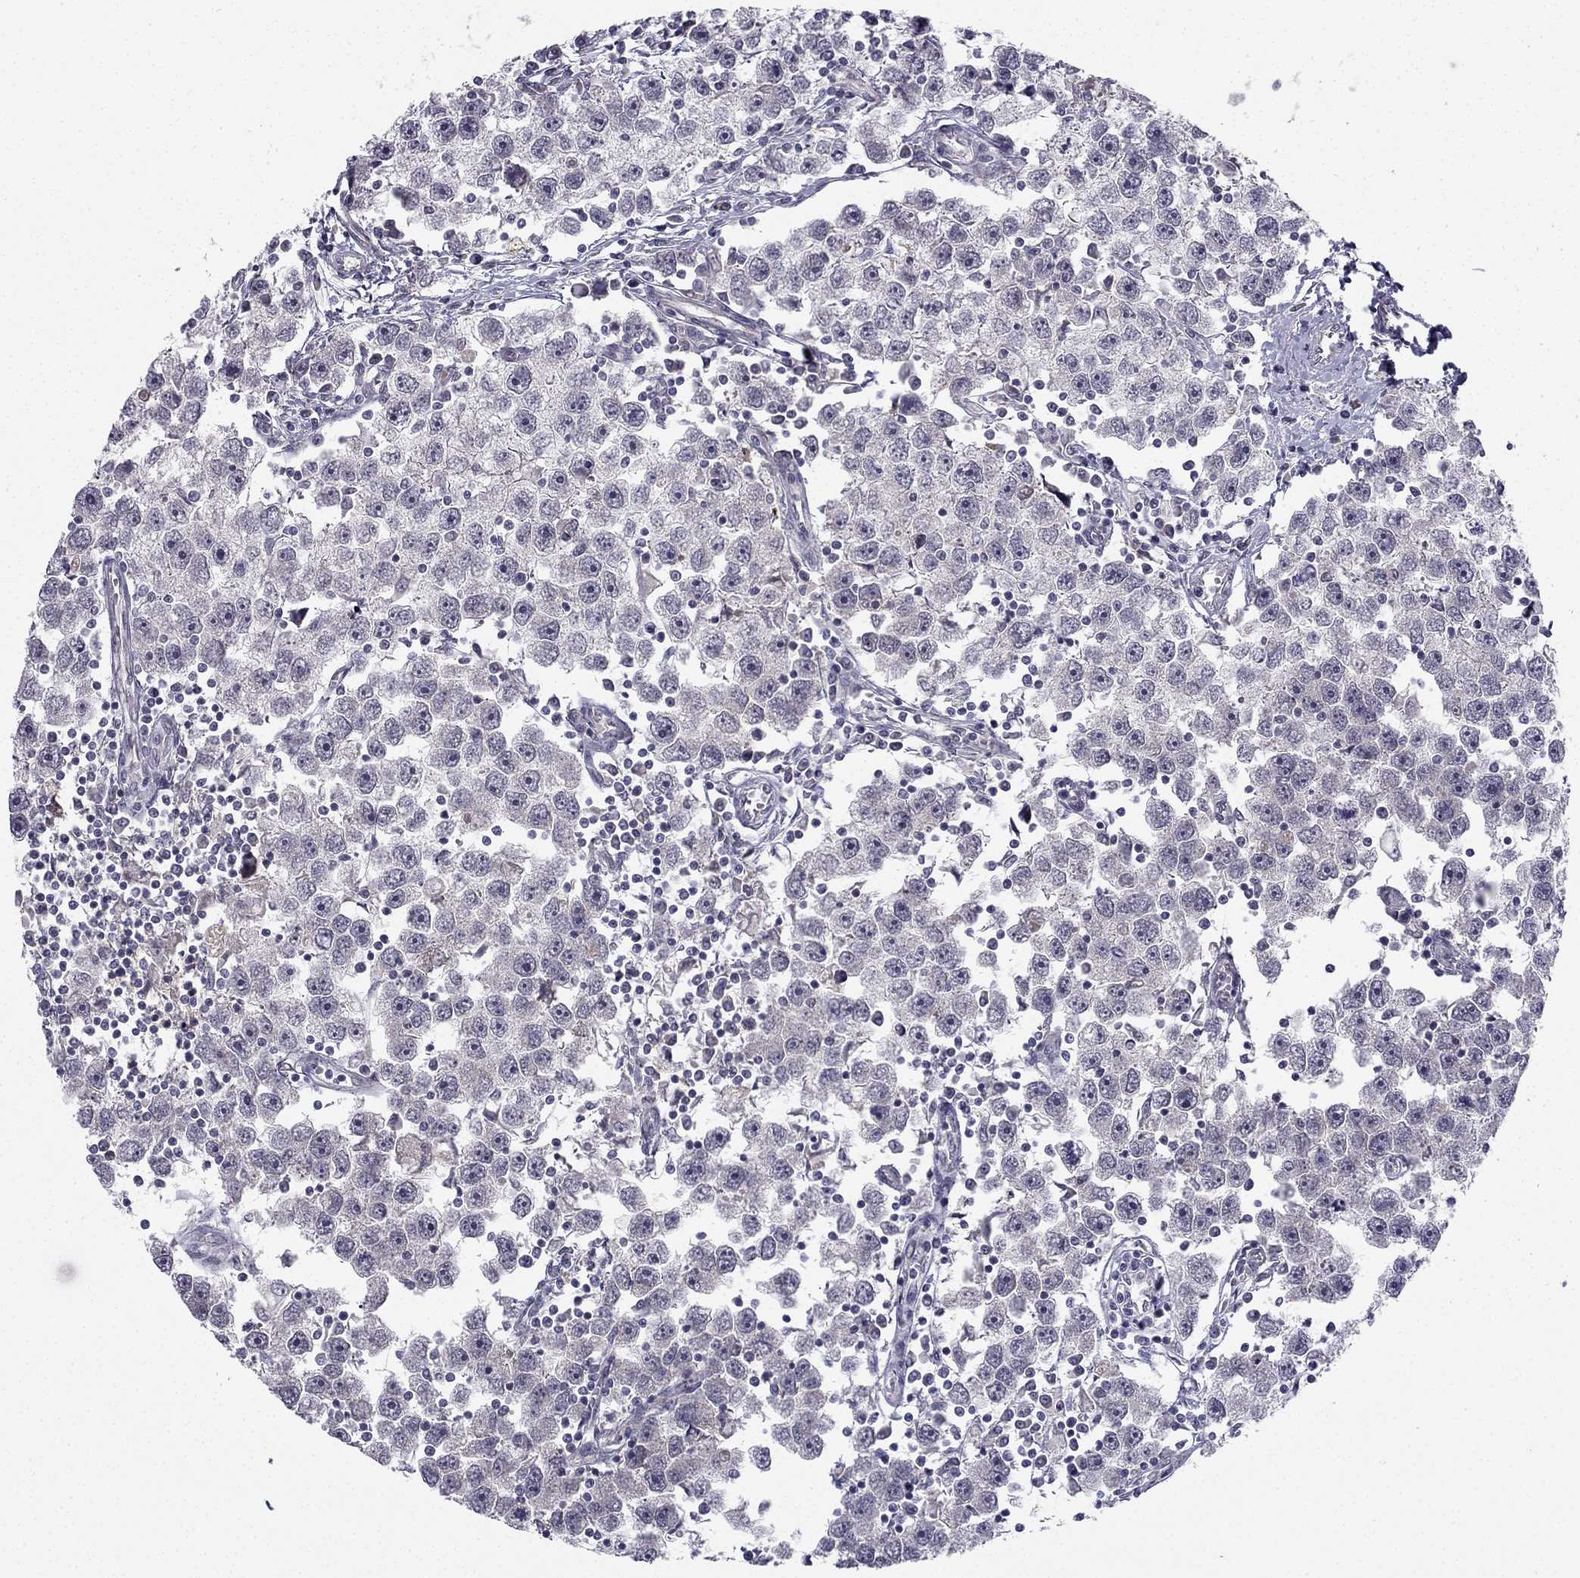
{"staining": {"intensity": "negative", "quantity": "none", "location": "none"}, "tissue": "testis cancer", "cell_type": "Tumor cells", "image_type": "cancer", "snomed": [{"axis": "morphology", "description": "Seminoma, NOS"}, {"axis": "topography", "description": "Testis"}], "caption": "Immunohistochemistry histopathology image of neoplastic tissue: testis cancer stained with DAB reveals no significant protein staining in tumor cells.", "gene": "CHST8", "patient": {"sex": "male", "age": 30}}